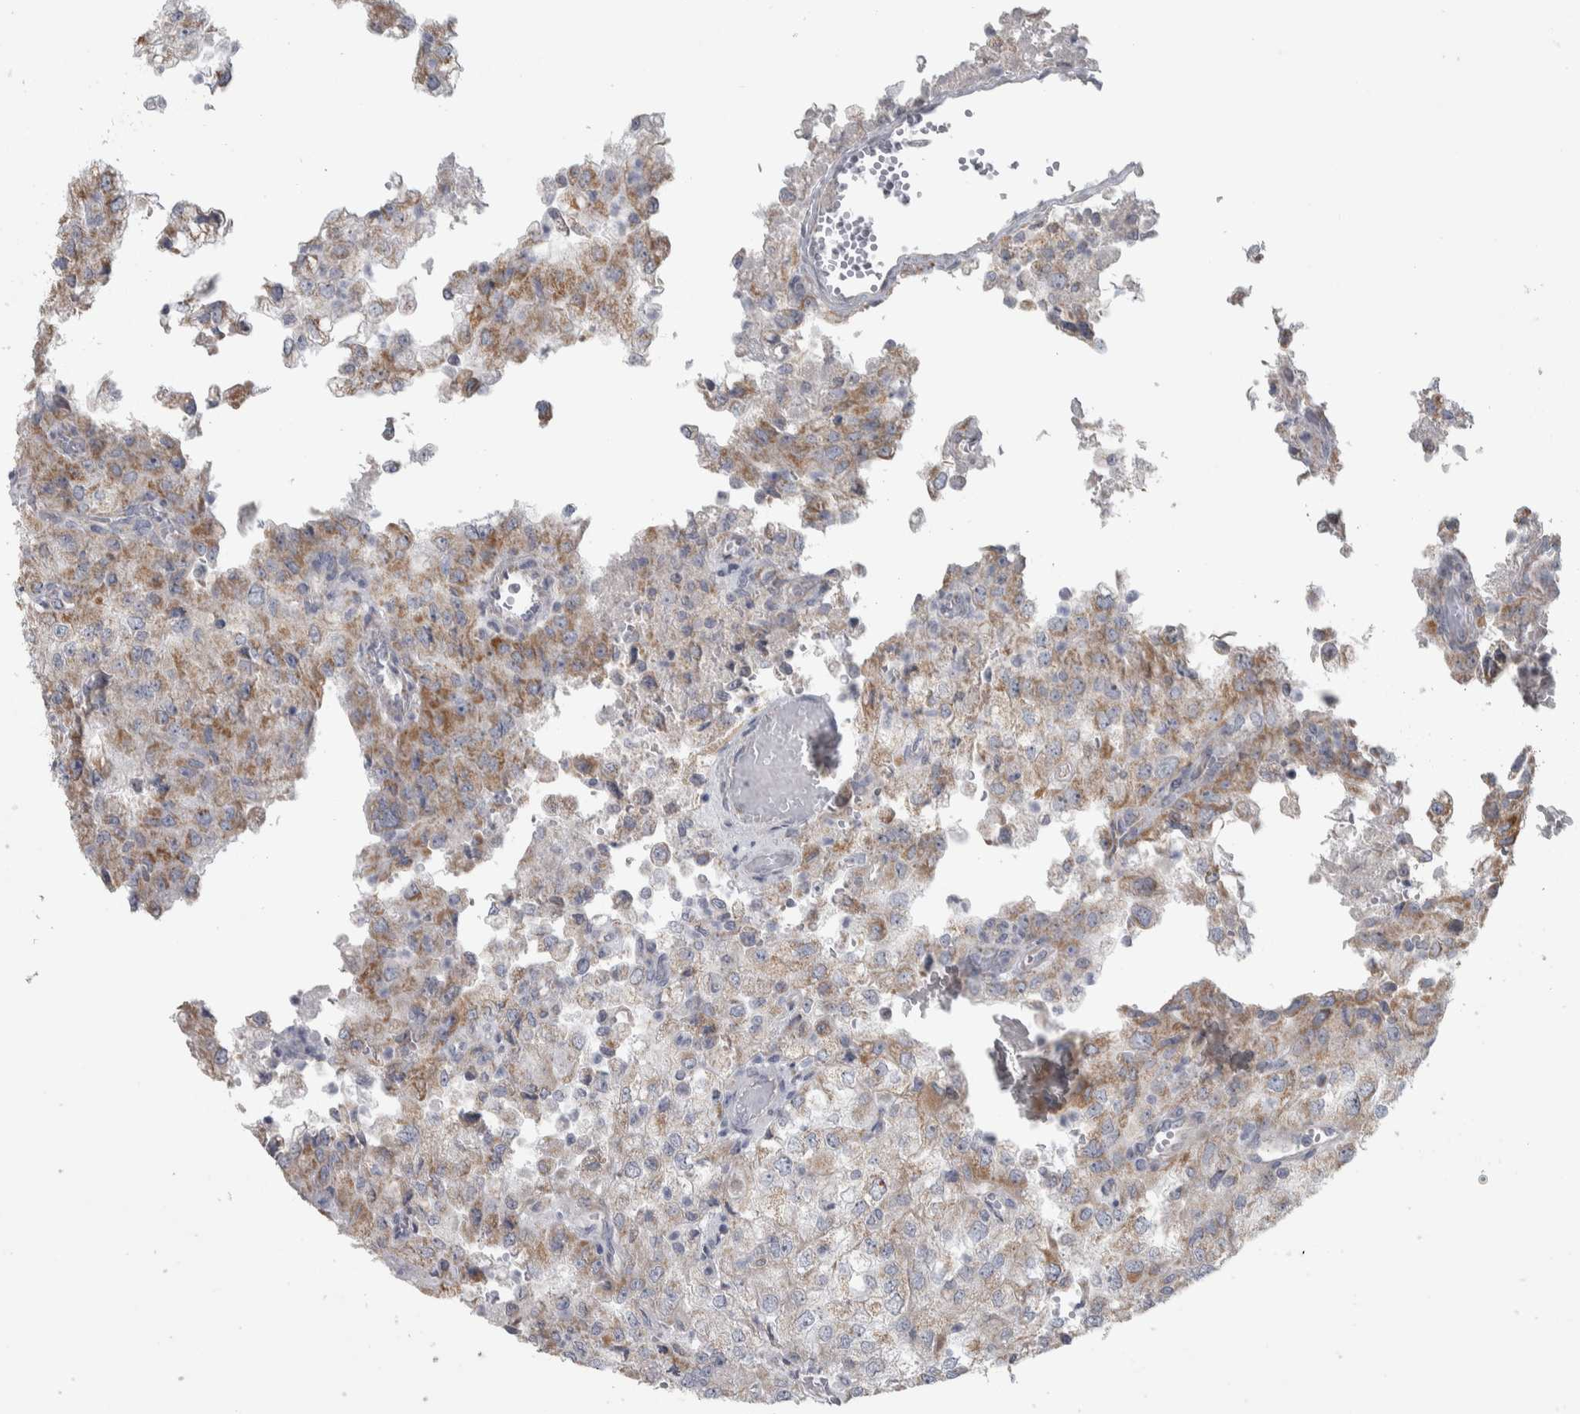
{"staining": {"intensity": "weak", "quantity": "25%-75%", "location": "cytoplasmic/membranous"}, "tissue": "renal cancer", "cell_type": "Tumor cells", "image_type": "cancer", "snomed": [{"axis": "morphology", "description": "Adenocarcinoma, NOS"}, {"axis": "topography", "description": "Kidney"}], "caption": "Protein expression analysis of renal cancer demonstrates weak cytoplasmic/membranous staining in approximately 25%-75% of tumor cells. The protein of interest is stained brown, and the nuclei are stained in blue (DAB (3,3'-diaminobenzidine) IHC with brightfield microscopy, high magnification).", "gene": "SCO1", "patient": {"sex": "female", "age": 54}}